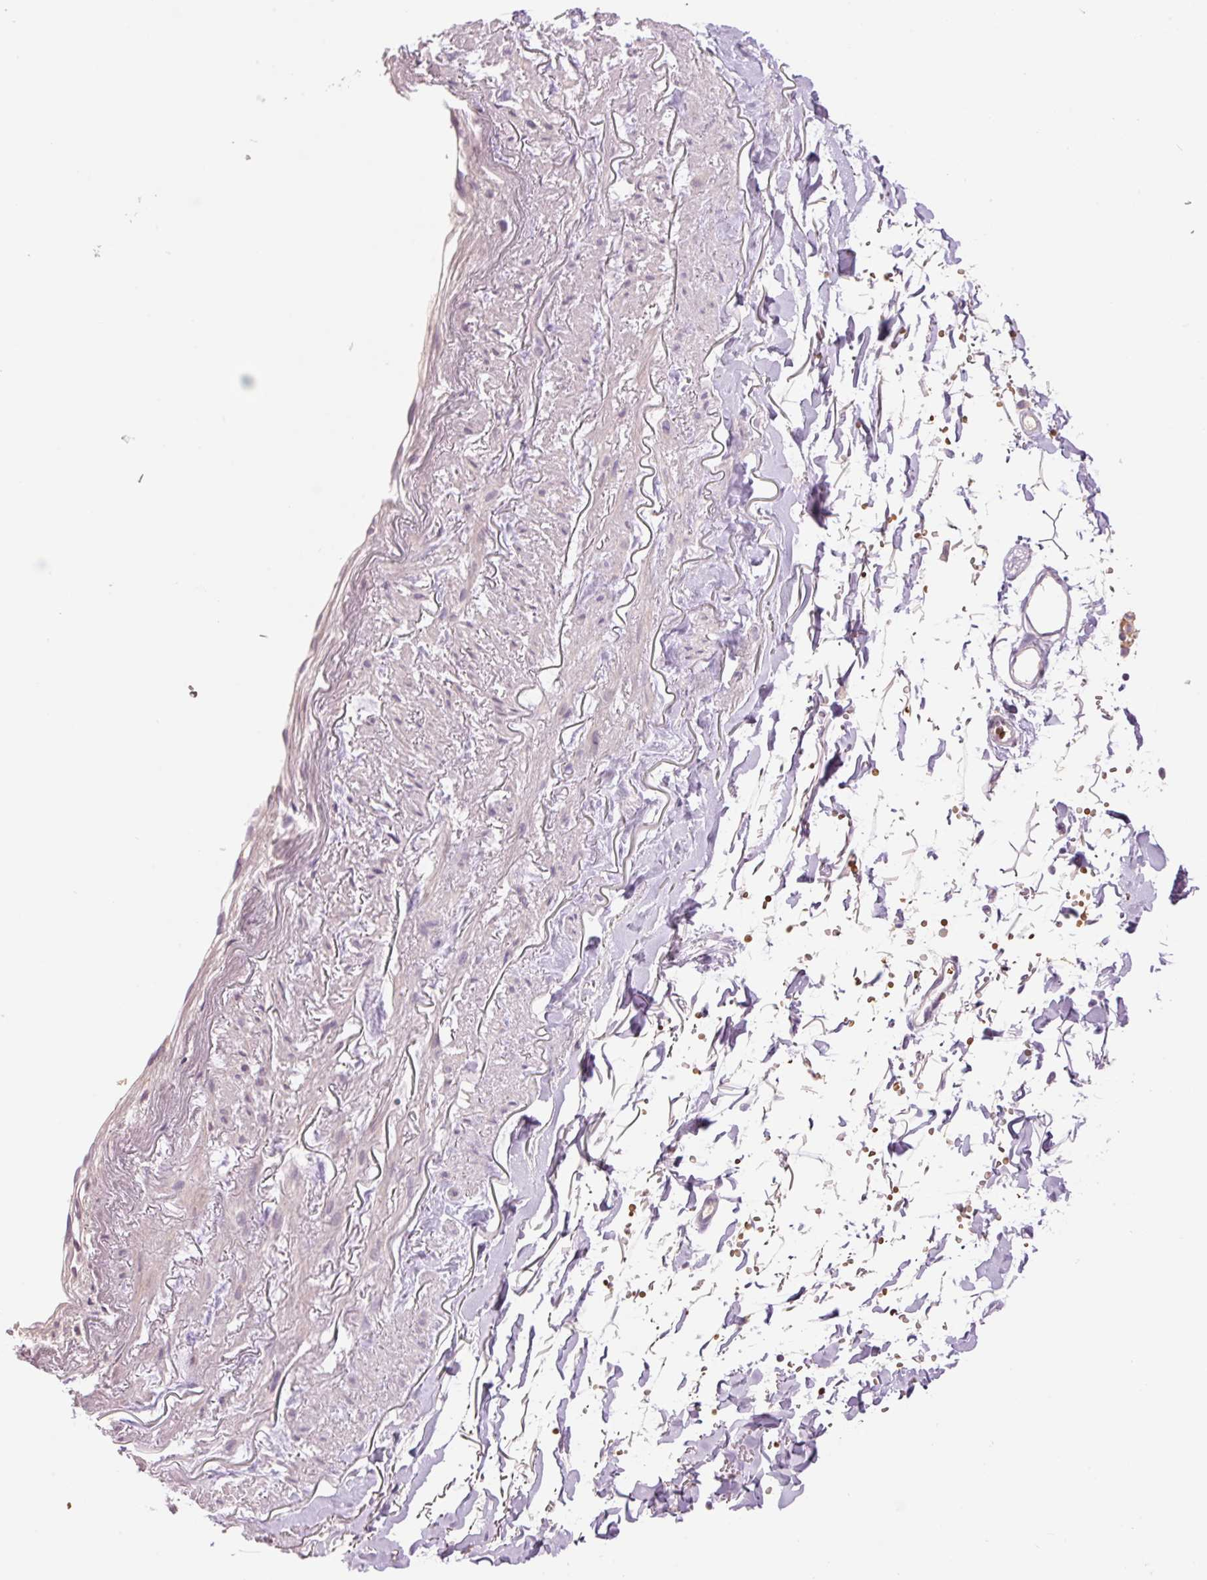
{"staining": {"intensity": "negative", "quantity": "none", "location": "none"}, "tissue": "adipose tissue", "cell_type": "Adipocytes", "image_type": "normal", "snomed": [{"axis": "morphology", "description": "Normal tissue, NOS"}, {"axis": "topography", "description": "Cartilage tissue"}, {"axis": "topography", "description": "Bronchus"}, {"axis": "topography", "description": "Peripheral nerve tissue"}], "caption": "Human adipose tissue stained for a protein using immunohistochemistry (IHC) demonstrates no positivity in adipocytes.", "gene": "LY6G6D", "patient": {"sex": "female", "age": 59}}